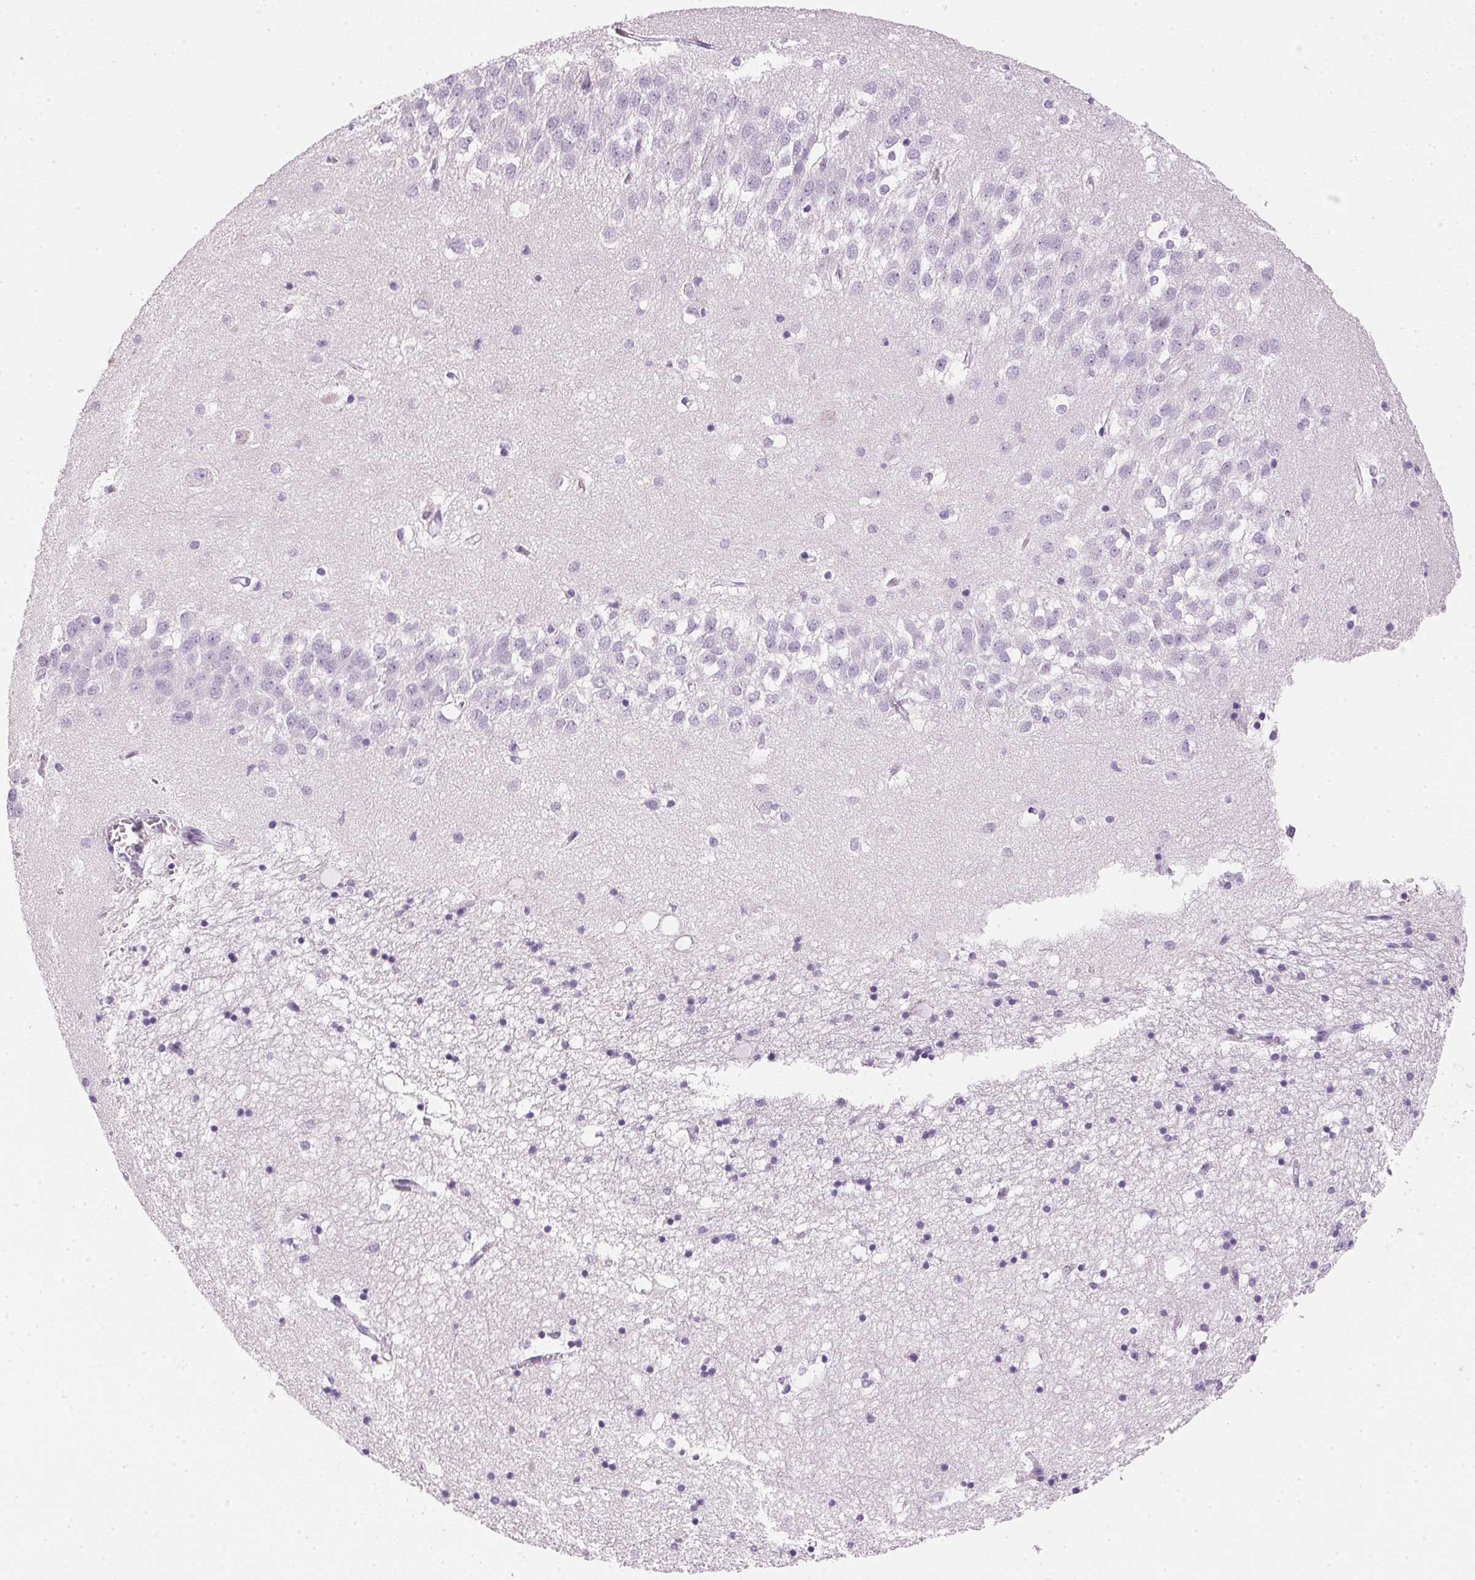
{"staining": {"intensity": "negative", "quantity": "none", "location": "none"}, "tissue": "hippocampus", "cell_type": "Glial cells", "image_type": "normal", "snomed": [{"axis": "morphology", "description": "Normal tissue, NOS"}, {"axis": "topography", "description": "Hippocampus"}], "caption": "This is a micrograph of immunohistochemistry (IHC) staining of normal hippocampus, which shows no positivity in glial cells.", "gene": "IGFBP1", "patient": {"sex": "male", "age": 58}}